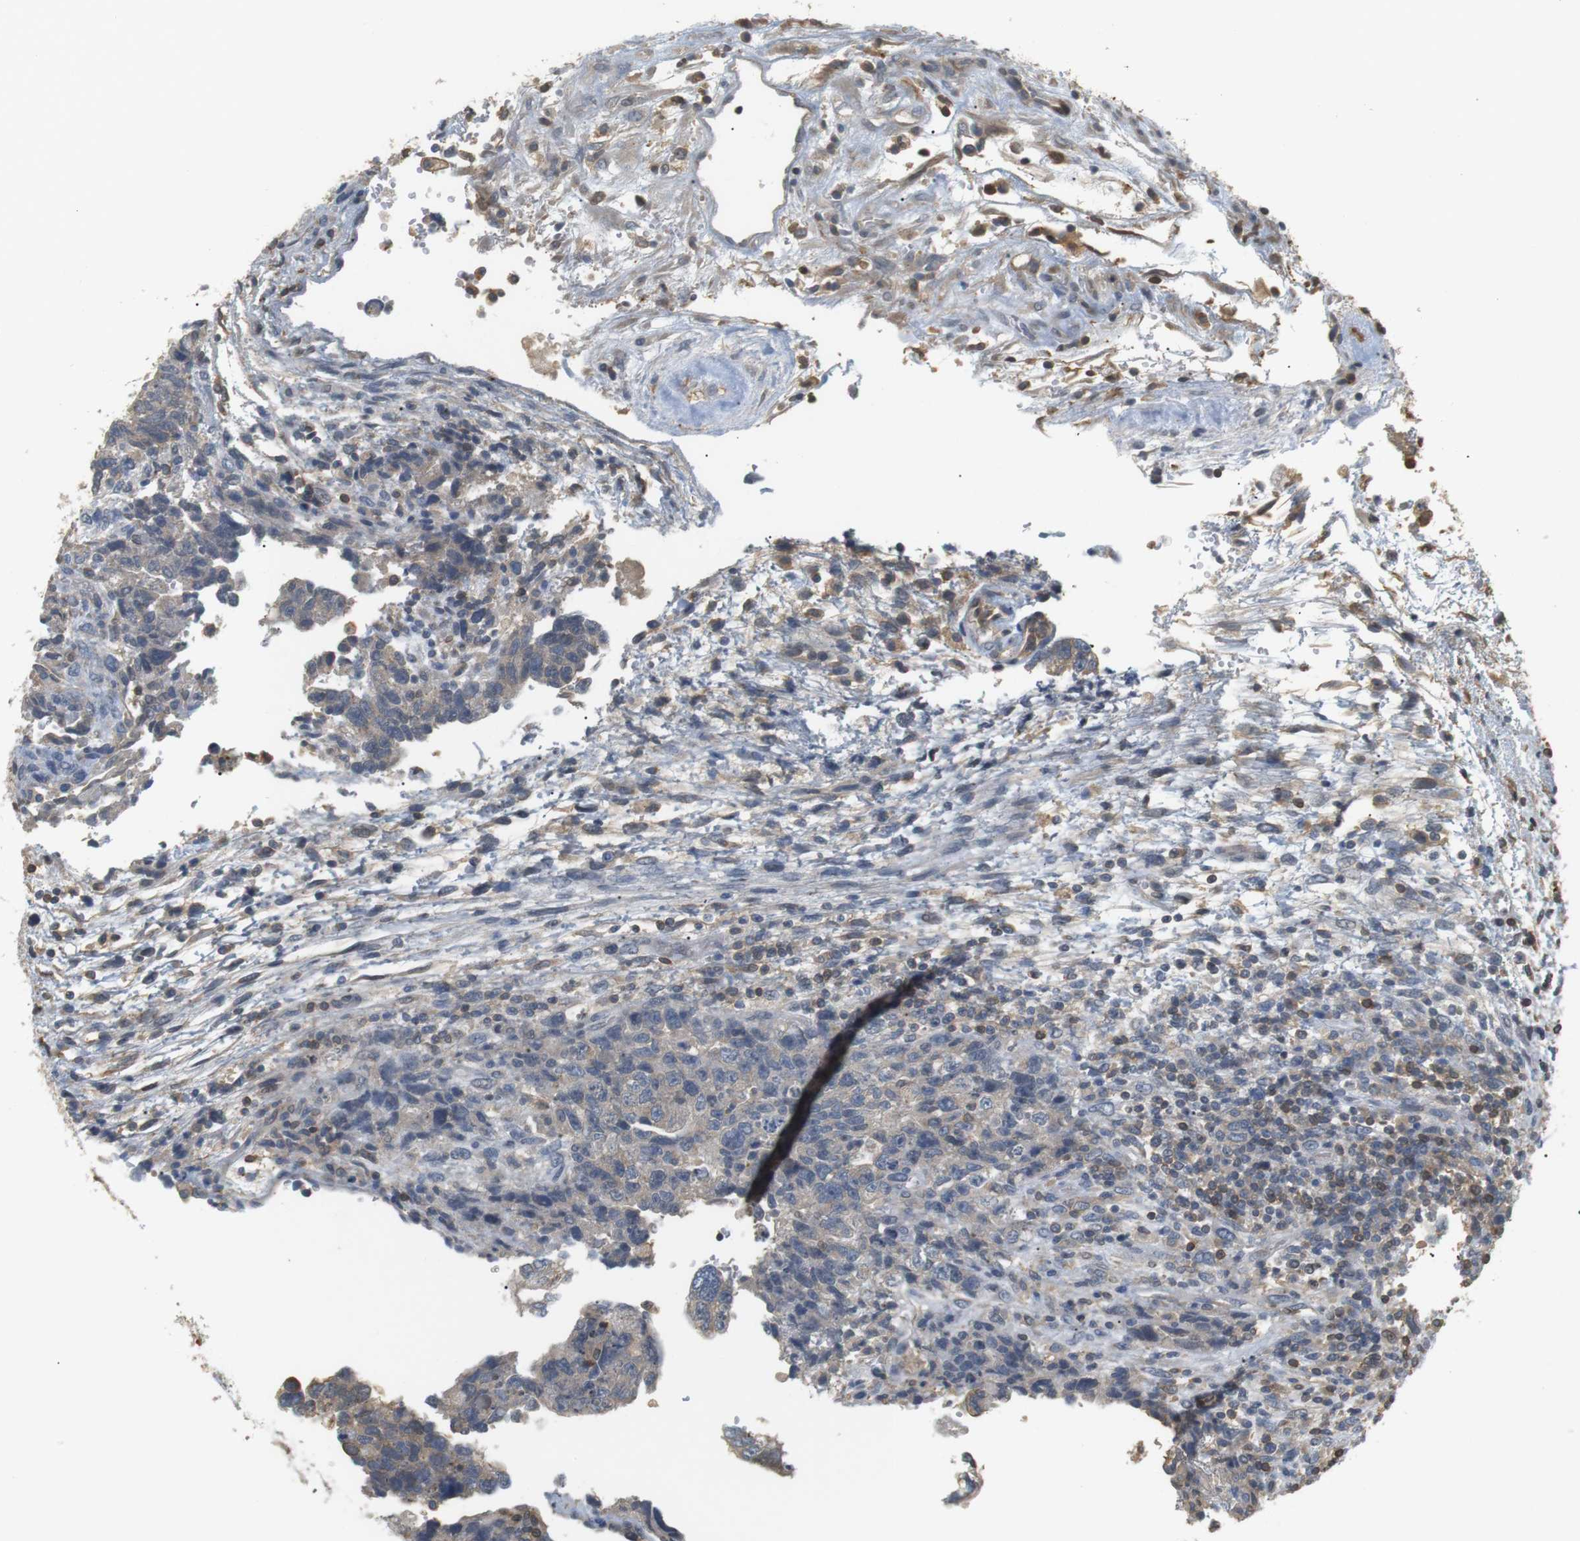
{"staining": {"intensity": "weak", "quantity": "25%-75%", "location": "cytoplasmic/membranous"}, "tissue": "testis cancer", "cell_type": "Tumor cells", "image_type": "cancer", "snomed": [{"axis": "morphology", "description": "Carcinoma, Embryonal, NOS"}, {"axis": "topography", "description": "Testis"}], "caption": "Protein expression by IHC displays weak cytoplasmic/membranous expression in approximately 25%-75% of tumor cells in testis cancer (embryonal carcinoma).", "gene": "P2RY1", "patient": {"sex": "male", "age": 36}}